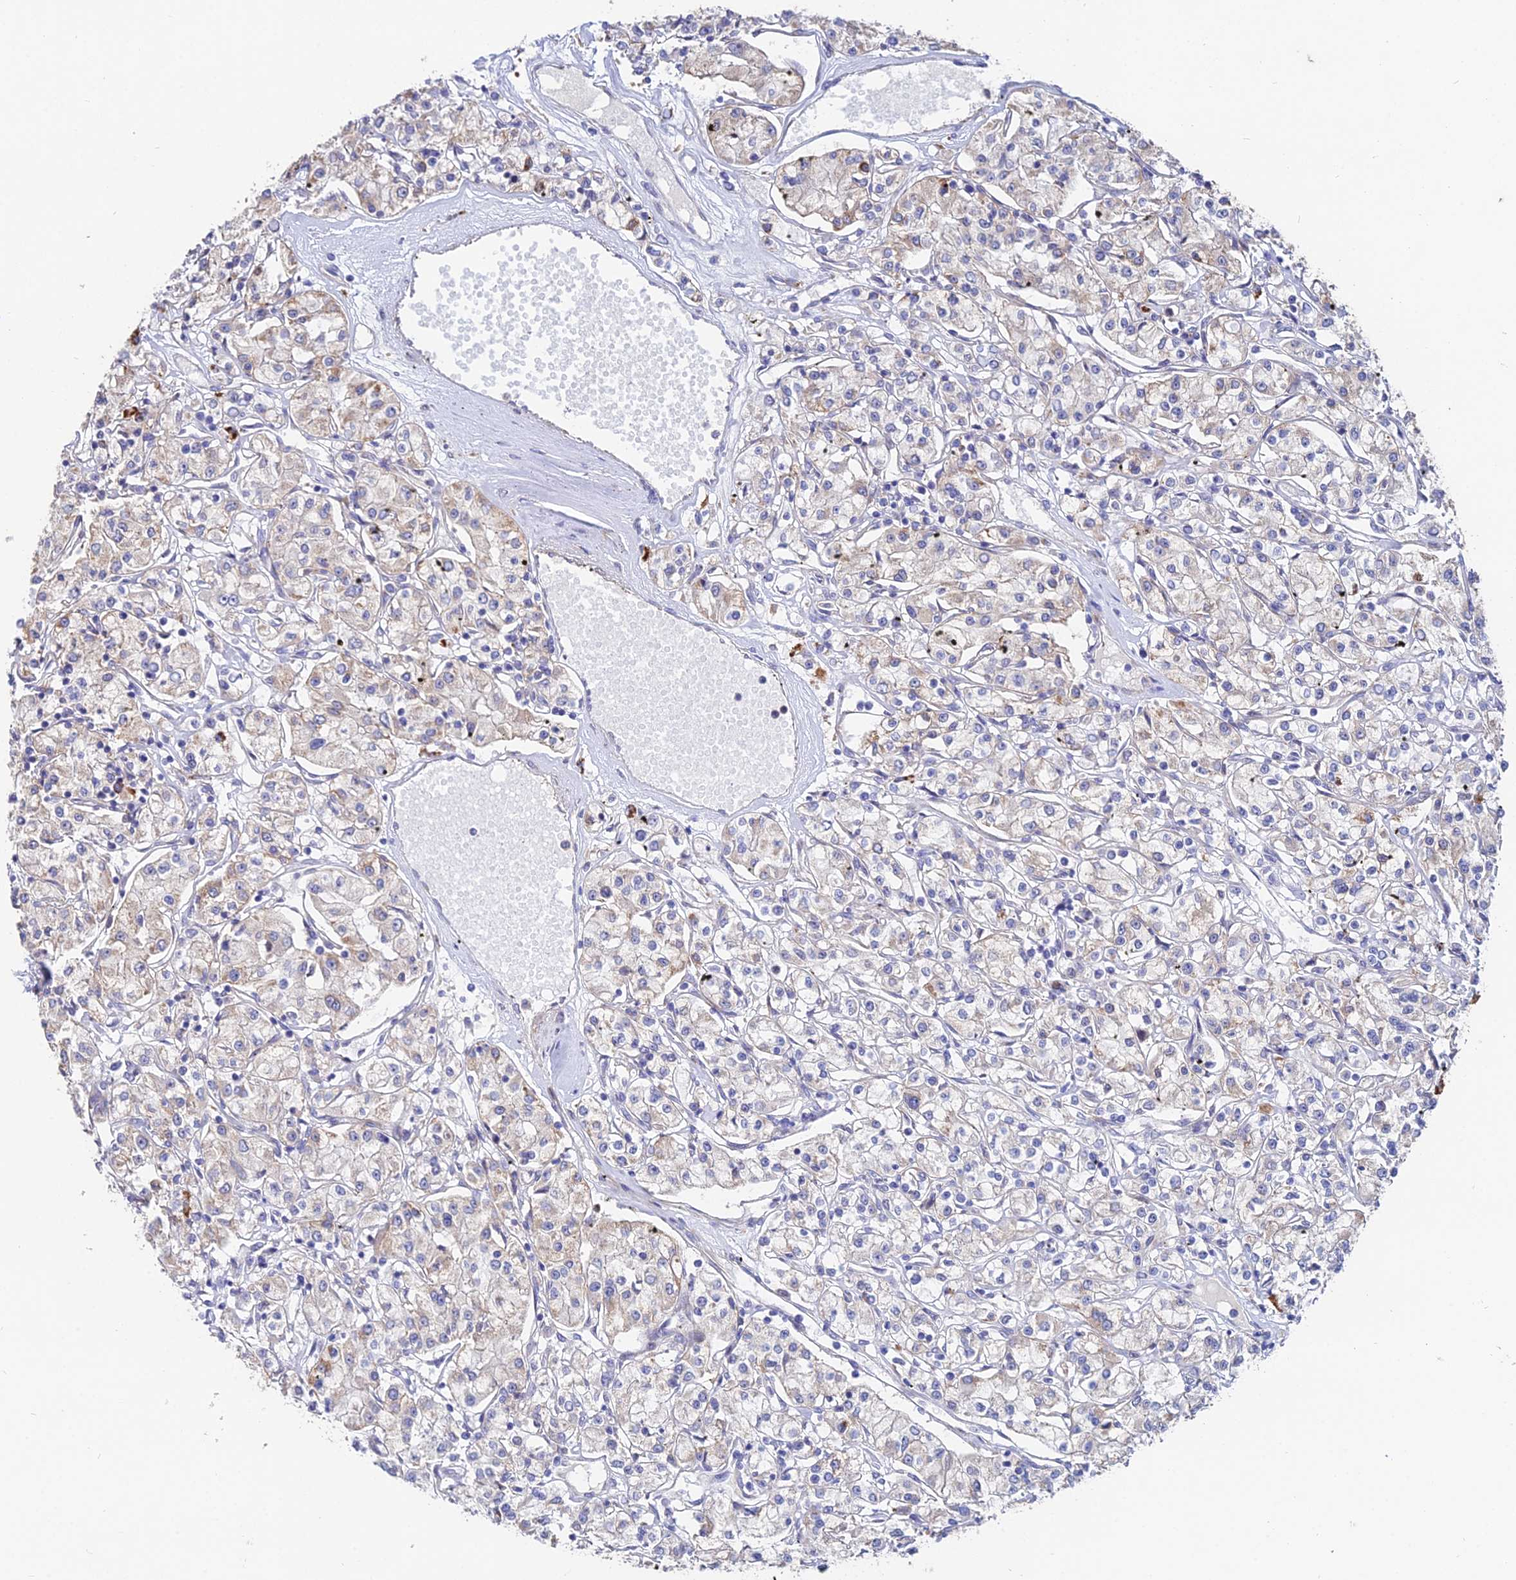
{"staining": {"intensity": "weak", "quantity": "<25%", "location": "cytoplasmic/membranous"}, "tissue": "renal cancer", "cell_type": "Tumor cells", "image_type": "cancer", "snomed": [{"axis": "morphology", "description": "Adenocarcinoma, NOS"}, {"axis": "topography", "description": "Kidney"}], "caption": "High power microscopy photomicrograph of an immunohistochemistry histopathology image of renal adenocarcinoma, revealing no significant staining in tumor cells.", "gene": "ACTR5", "patient": {"sex": "female", "age": 59}}